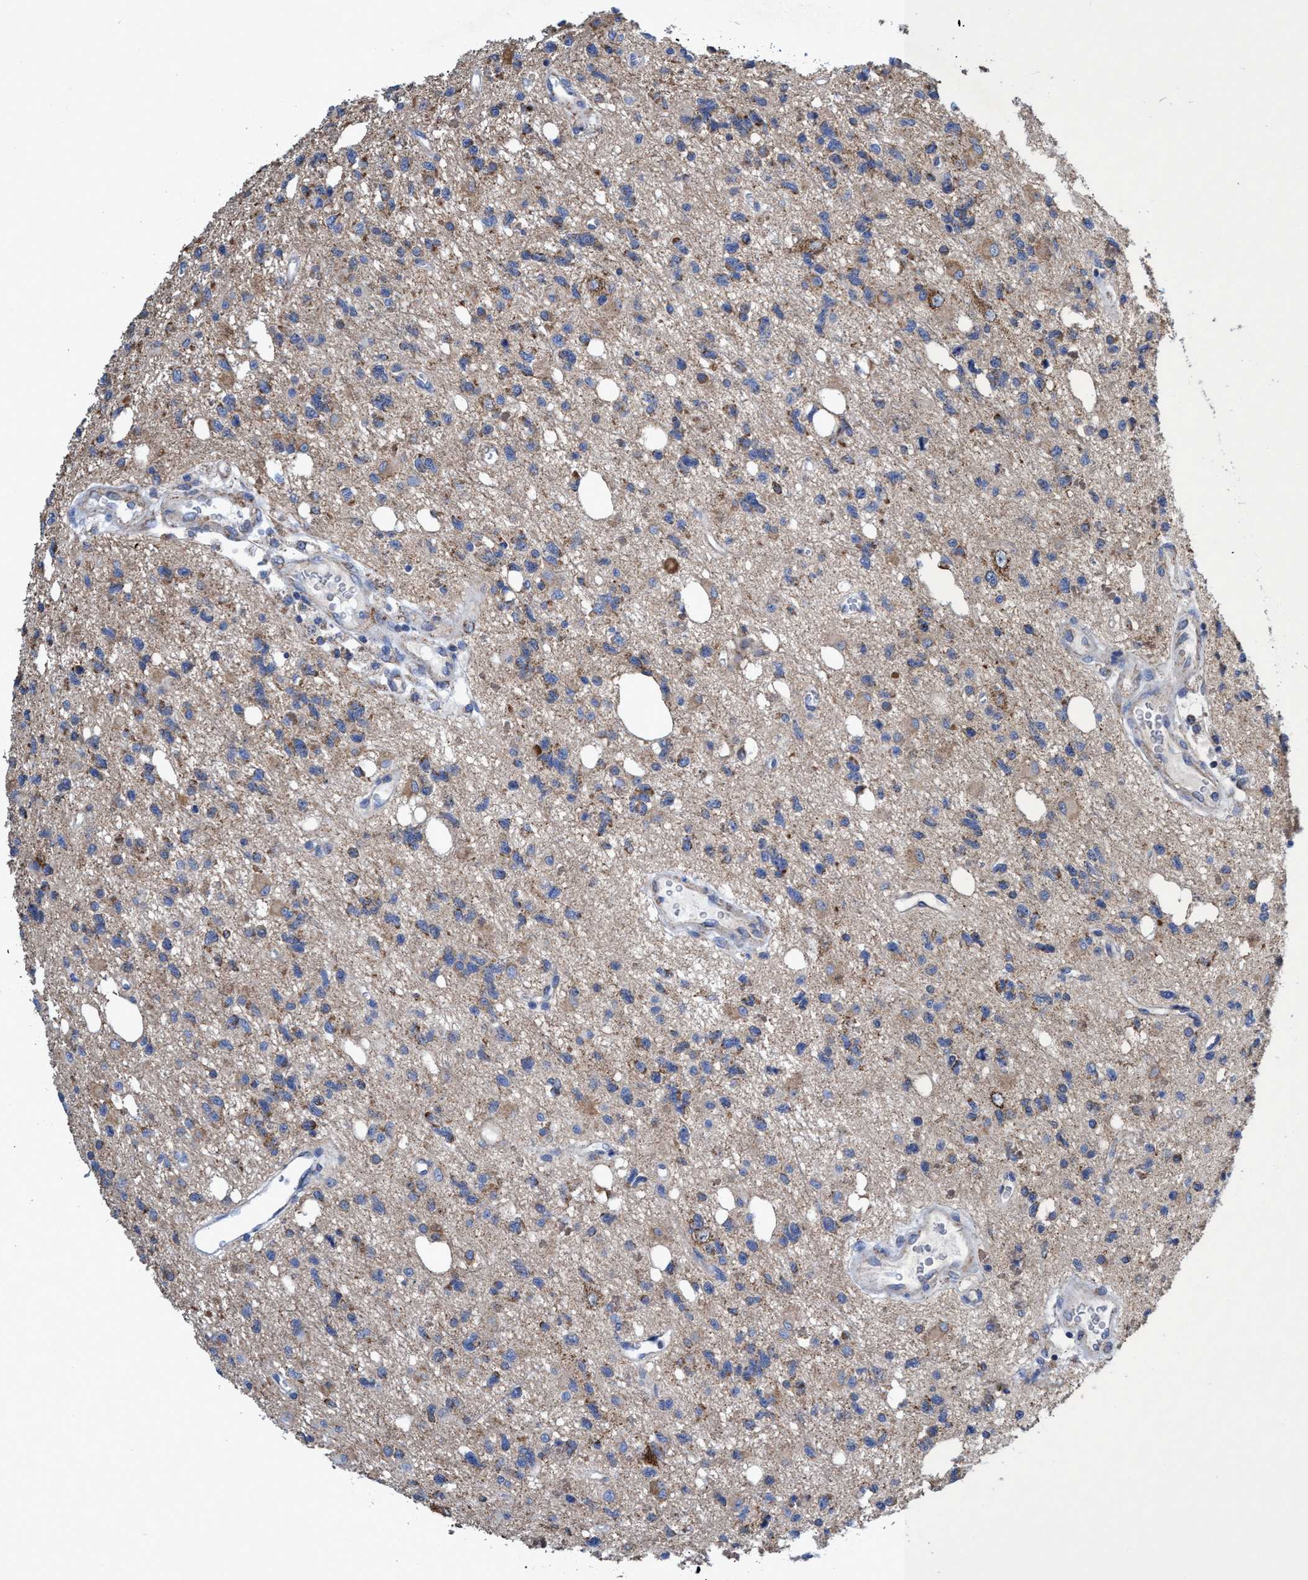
{"staining": {"intensity": "moderate", "quantity": "25%-75%", "location": "cytoplasmic/membranous"}, "tissue": "glioma", "cell_type": "Tumor cells", "image_type": "cancer", "snomed": [{"axis": "morphology", "description": "Glioma, malignant, High grade"}, {"axis": "topography", "description": "Brain"}], "caption": "Brown immunohistochemical staining in glioma reveals moderate cytoplasmic/membranous expression in about 25%-75% of tumor cells.", "gene": "ZNF750", "patient": {"sex": "female", "age": 62}}